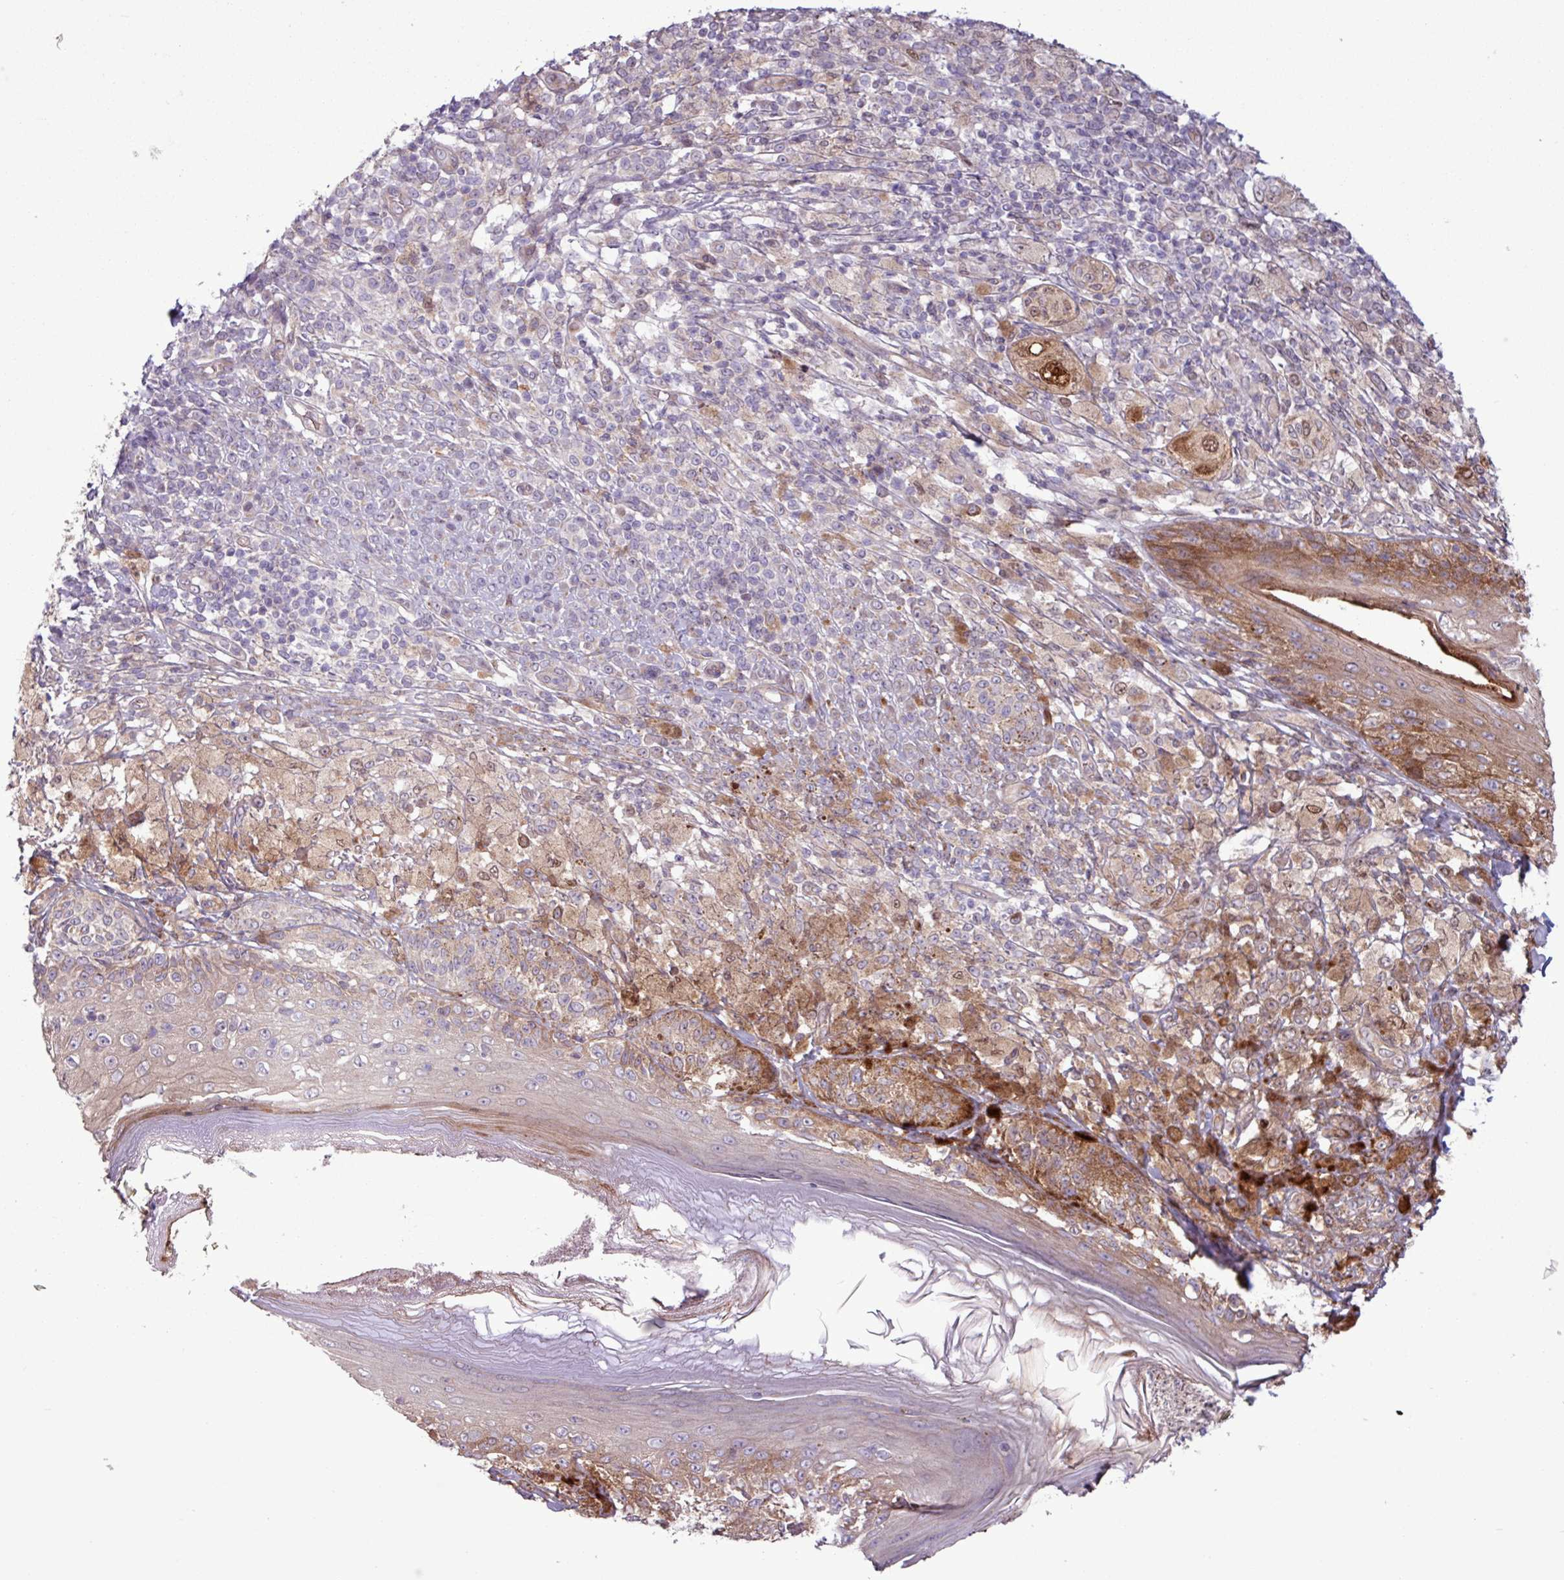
{"staining": {"intensity": "negative", "quantity": "none", "location": "none"}, "tissue": "melanoma", "cell_type": "Tumor cells", "image_type": "cancer", "snomed": [{"axis": "morphology", "description": "Malignant melanoma, NOS"}, {"axis": "topography", "description": "Skin"}], "caption": "Protein analysis of melanoma reveals no significant expression in tumor cells. (Brightfield microscopy of DAB (3,3'-diaminobenzidine) IHC at high magnification).", "gene": "PDPR", "patient": {"sex": "male", "age": 42}}